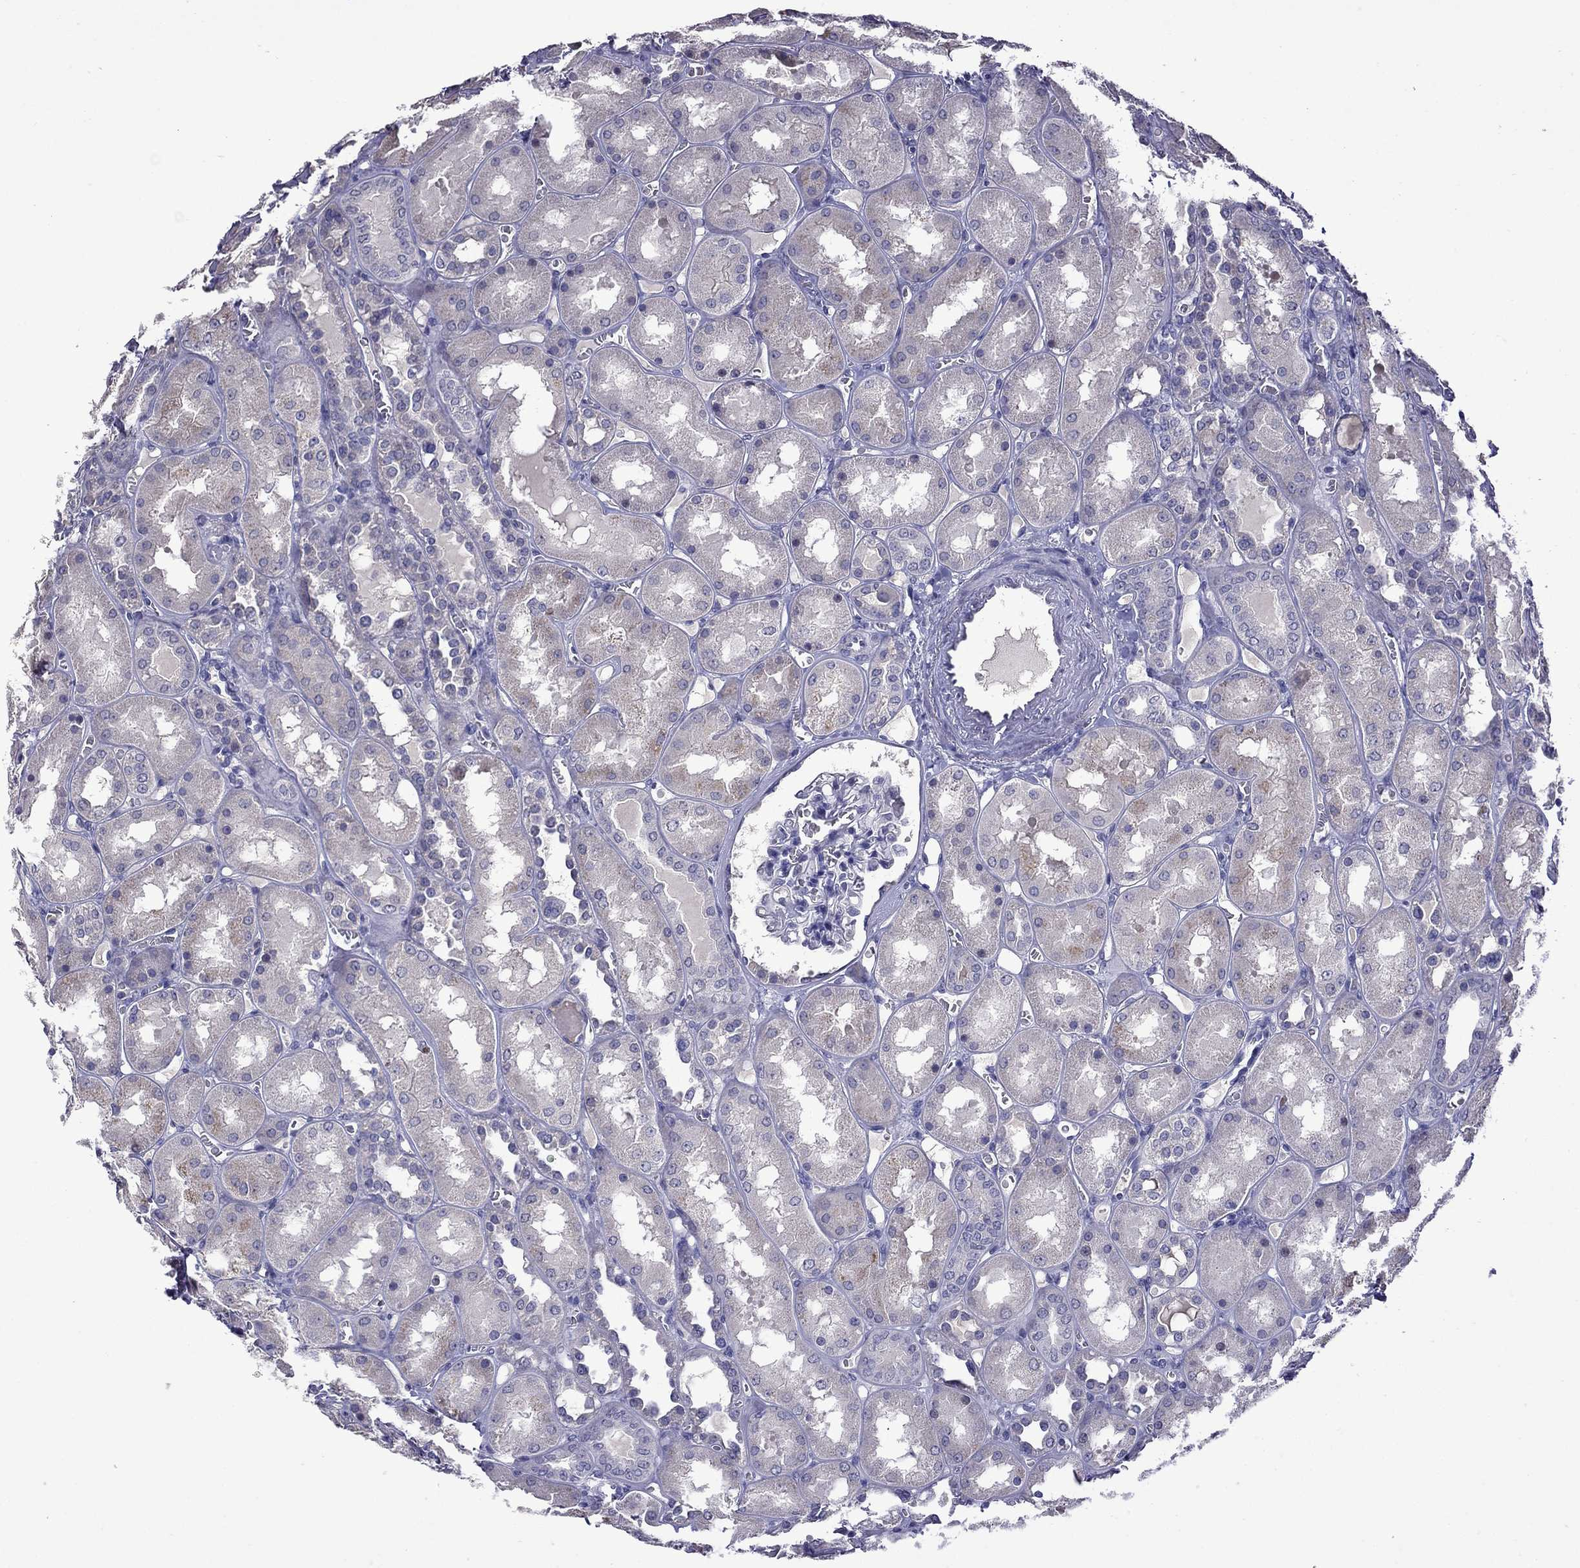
{"staining": {"intensity": "negative", "quantity": "none", "location": "none"}, "tissue": "kidney", "cell_type": "Cells in glomeruli", "image_type": "normal", "snomed": [{"axis": "morphology", "description": "Normal tissue, NOS"}, {"axis": "topography", "description": "Kidney"}], "caption": "Kidney stained for a protein using IHC displays no positivity cells in glomeruli.", "gene": "STAR", "patient": {"sex": "male", "age": 73}}